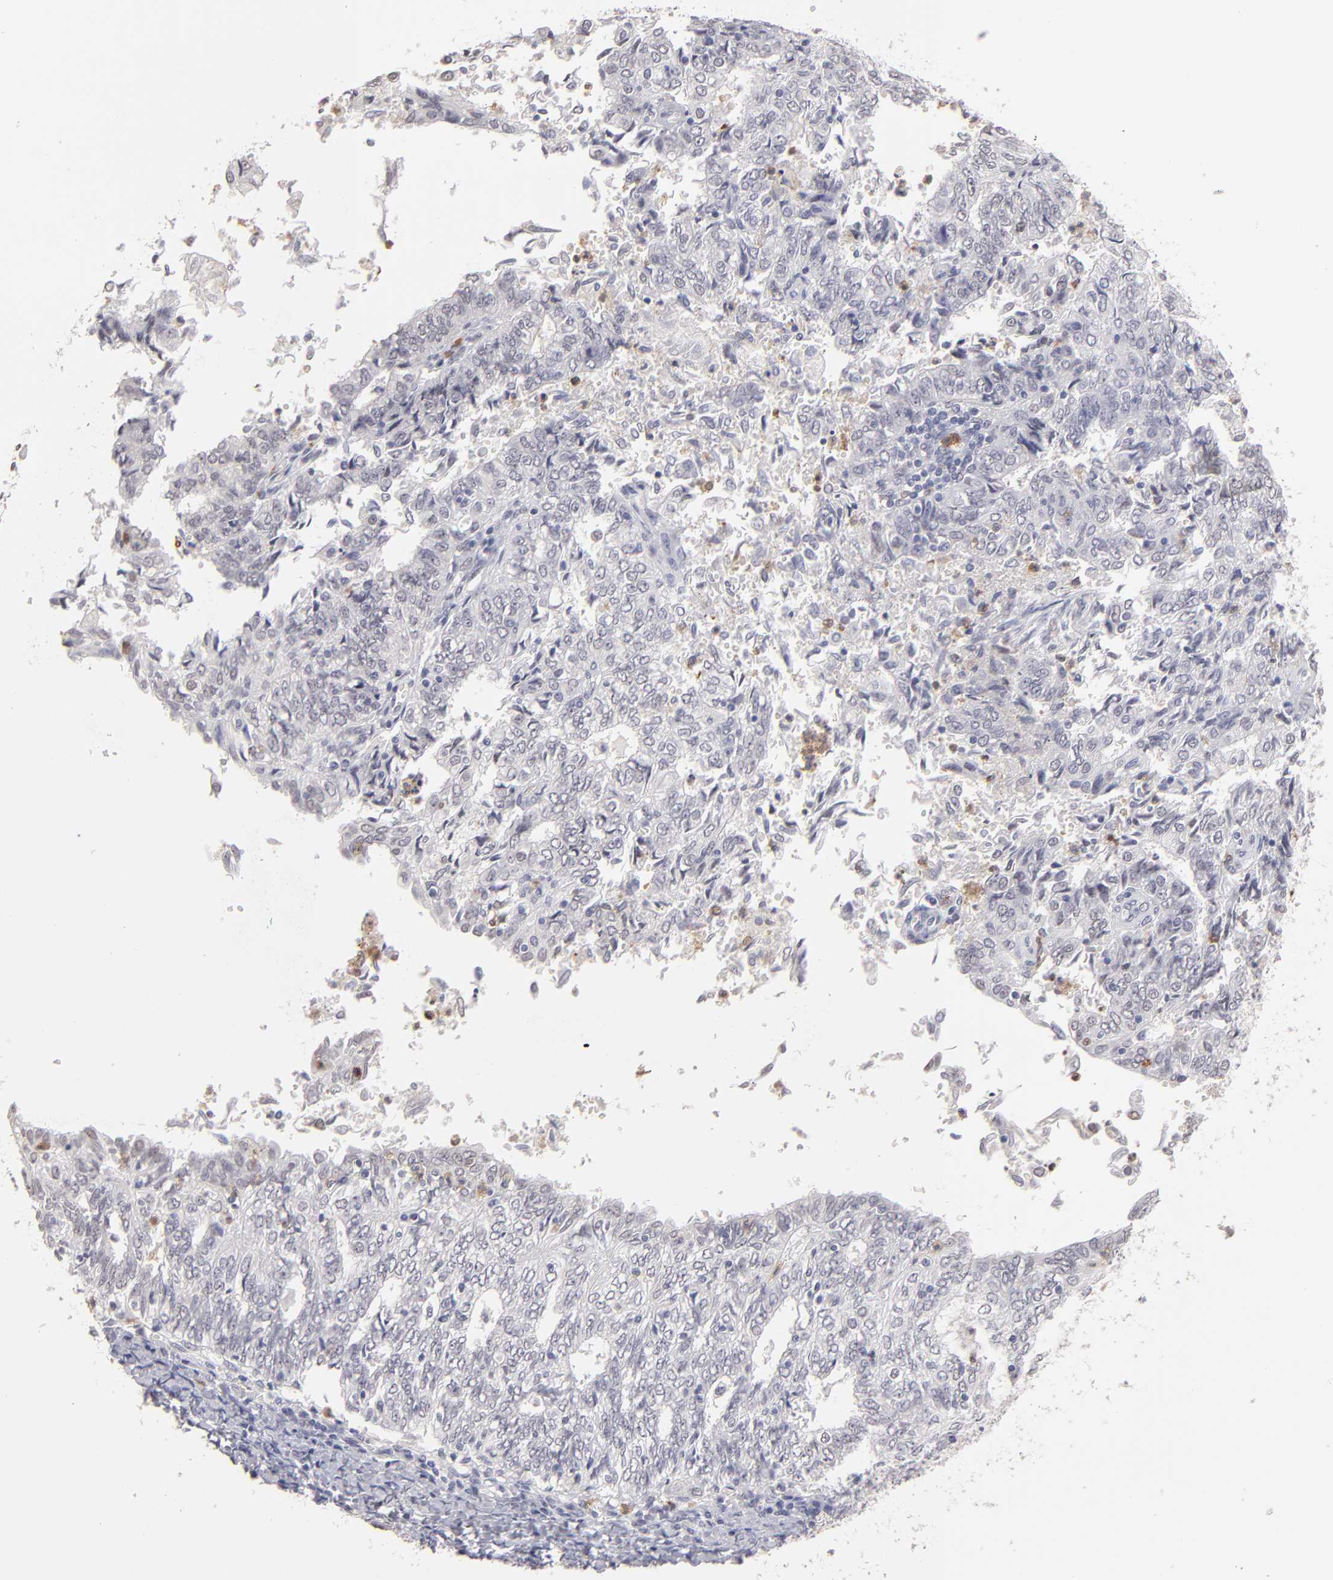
{"staining": {"intensity": "negative", "quantity": "none", "location": "none"}, "tissue": "endometrial cancer", "cell_type": "Tumor cells", "image_type": "cancer", "snomed": [{"axis": "morphology", "description": "Adenocarcinoma, NOS"}, {"axis": "topography", "description": "Endometrium"}], "caption": "Immunohistochemistry (IHC) photomicrograph of endometrial cancer stained for a protein (brown), which demonstrates no staining in tumor cells.", "gene": "MGAM", "patient": {"sex": "female", "age": 69}}